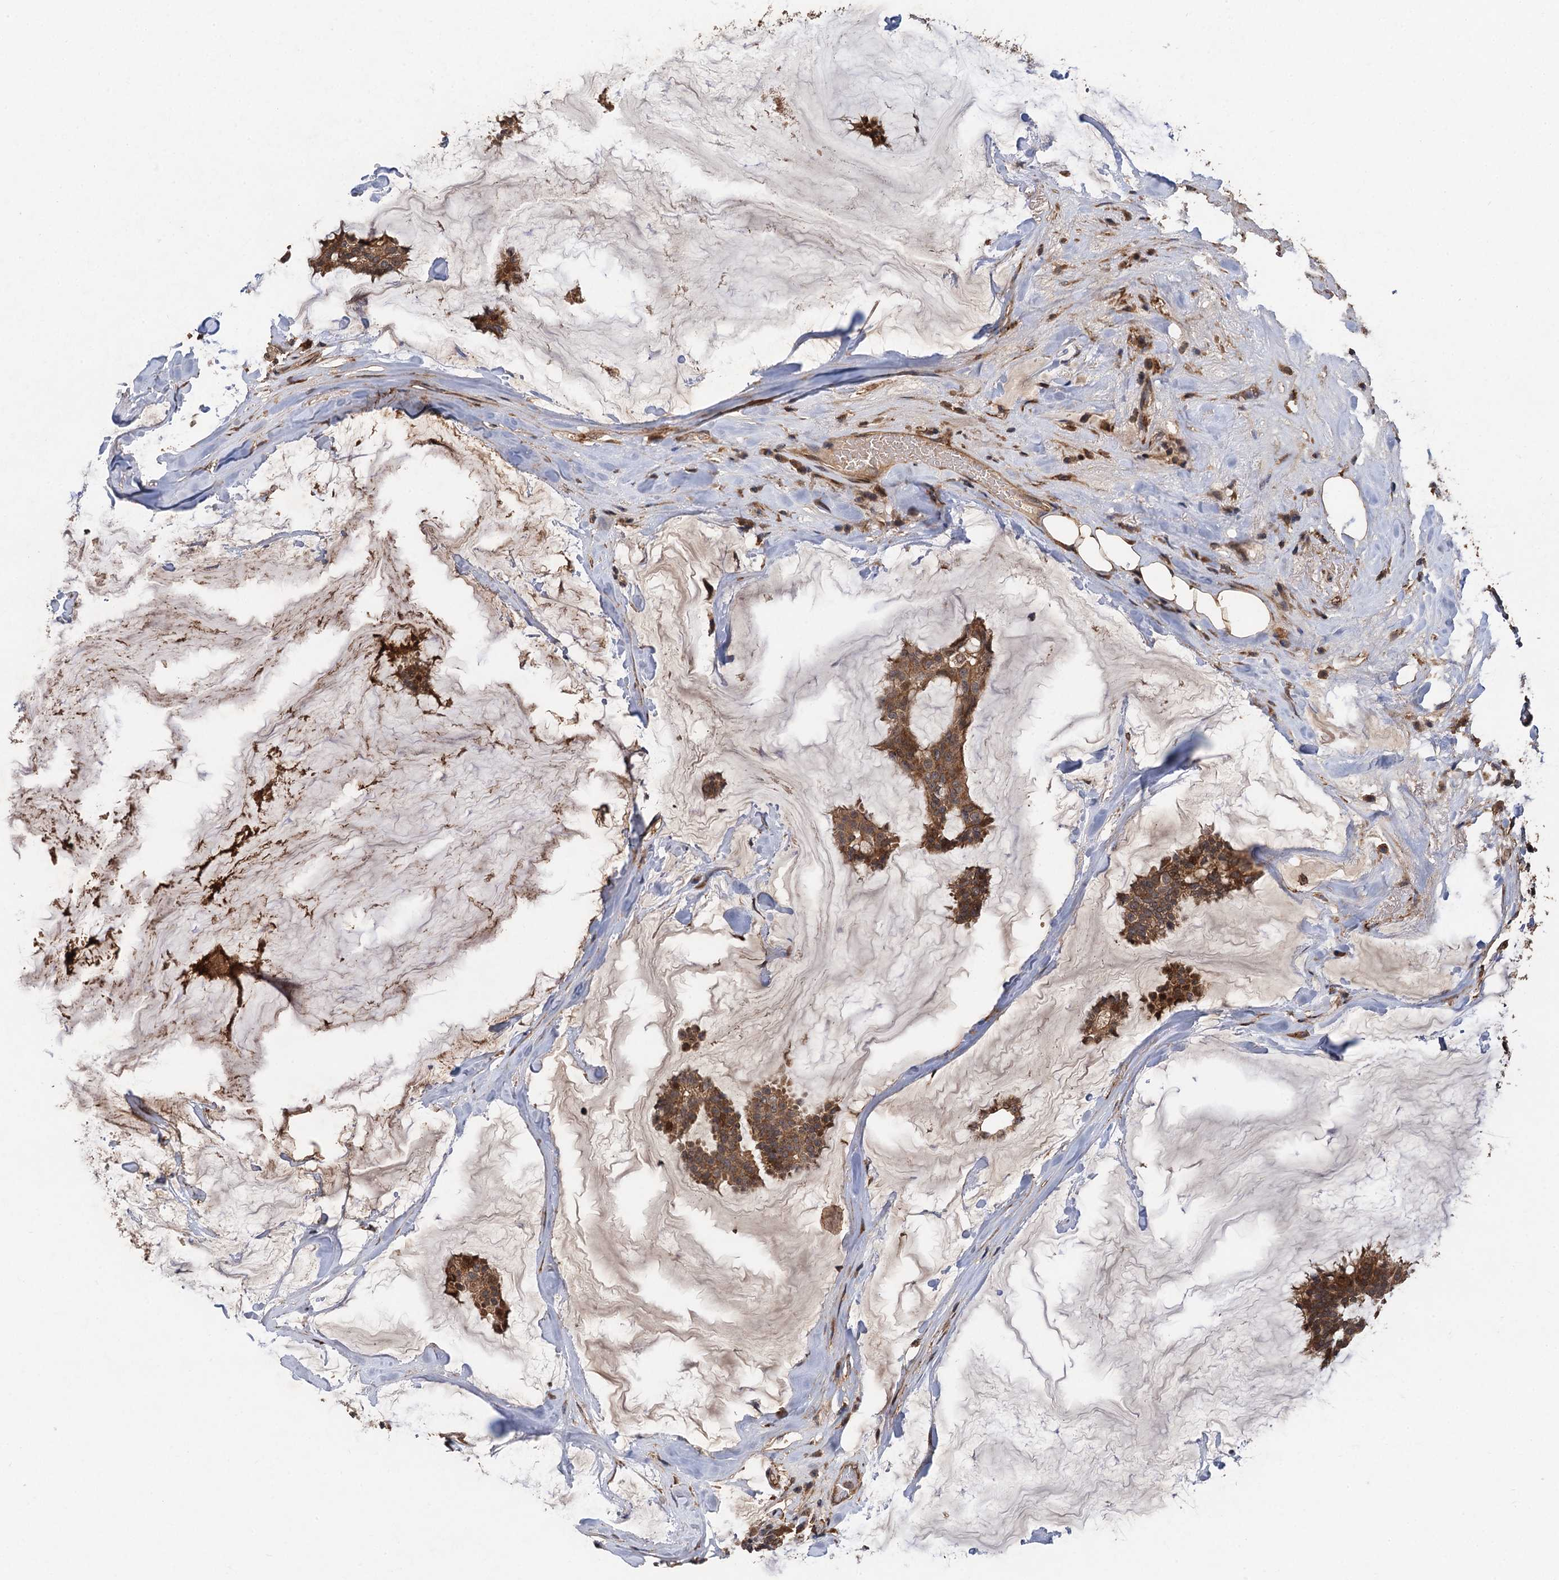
{"staining": {"intensity": "moderate", "quantity": ">75%", "location": "cytoplasmic/membranous,nuclear"}, "tissue": "breast cancer", "cell_type": "Tumor cells", "image_type": "cancer", "snomed": [{"axis": "morphology", "description": "Duct carcinoma"}, {"axis": "topography", "description": "Breast"}], "caption": "Breast infiltrating ductal carcinoma was stained to show a protein in brown. There is medium levels of moderate cytoplasmic/membranous and nuclear positivity in about >75% of tumor cells. Nuclei are stained in blue.", "gene": "TMEM39B", "patient": {"sex": "female", "age": 93}}